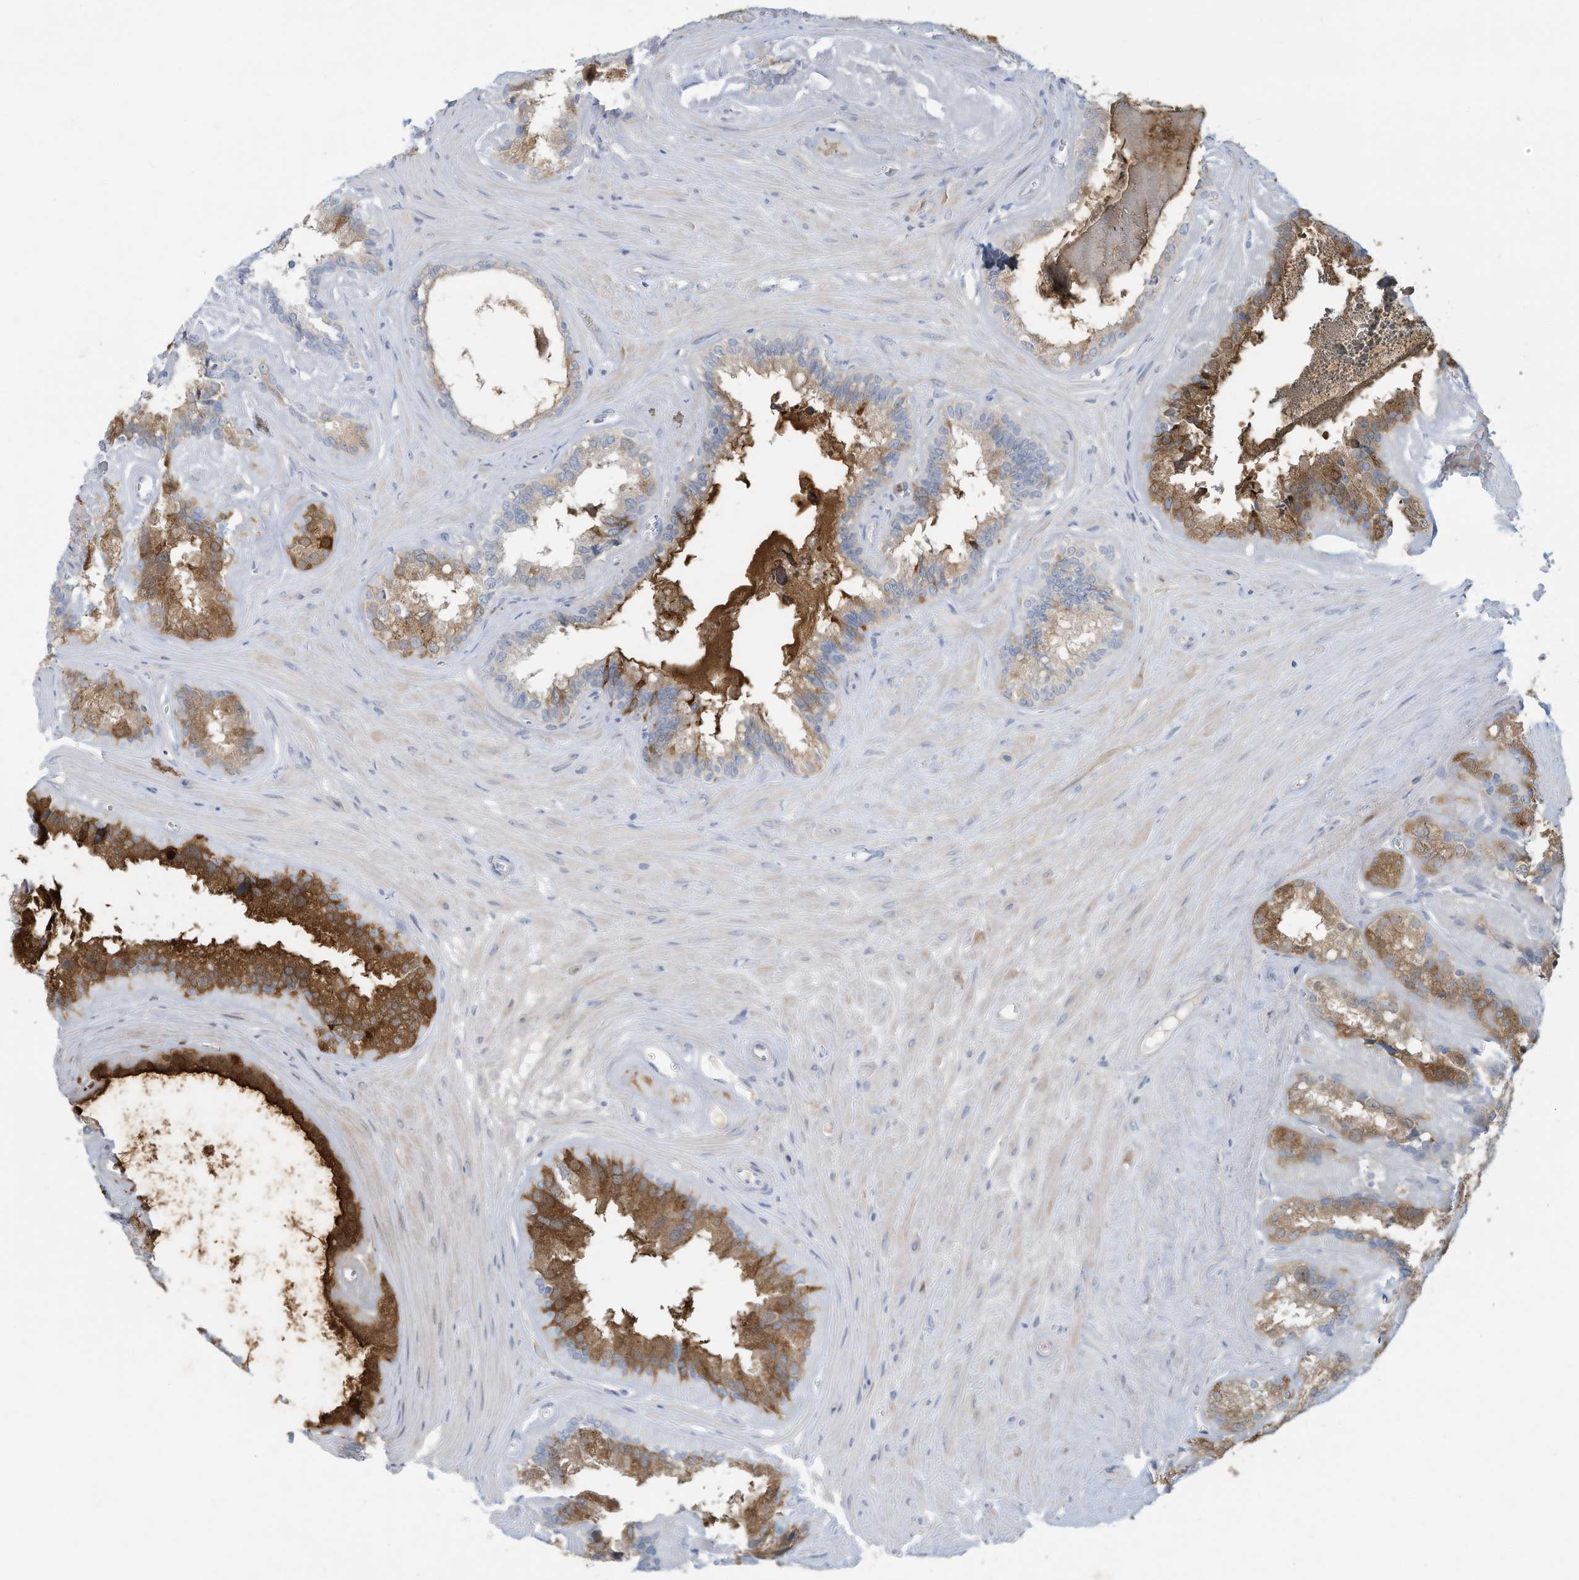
{"staining": {"intensity": "strong", "quantity": "25%-75%", "location": "cytoplasmic/membranous"}, "tissue": "seminal vesicle", "cell_type": "Glandular cells", "image_type": "normal", "snomed": [{"axis": "morphology", "description": "Normal tissue, NOS"}, {"axis": "topography", "description": "Prostate"}, {"axis": "topography", "description": "Seminal veicle"}], "caption": "Protein analysis of normal seminal vesicle reveals strong cytoplasmic/membranous expression in about 25%-75% of glandular cells.", "gene": "ERI2", "patient": {"sex": "male", "age": 59}}